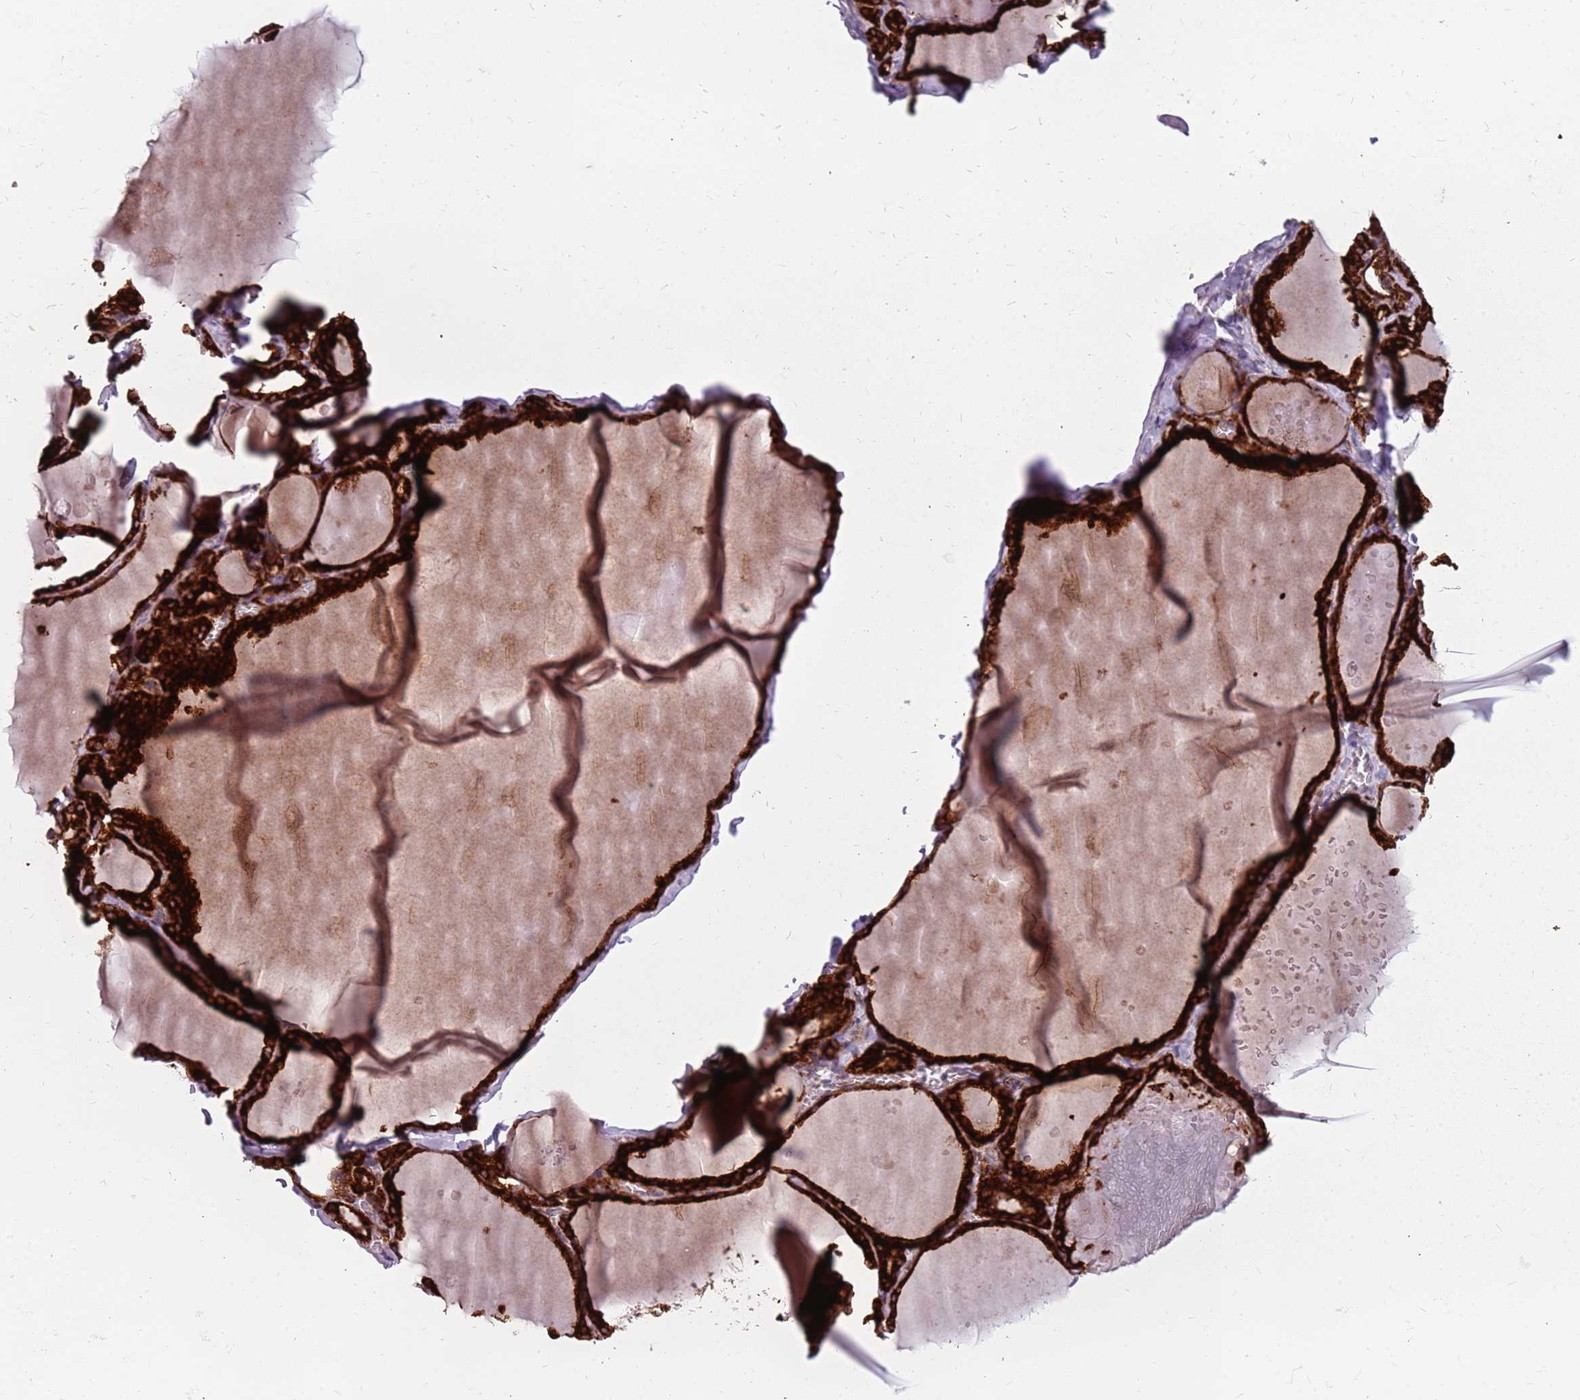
{"staining": {"intensity": "strong", "quantity": ">75%", "location": "cytoplasmic/membranous"}, "tissue": "thyroid gland", "cell_type": "Glandular cells", "image_type": "normal", "snomed": [{"axis": "morphology", "description": "Normal tissue, NOS"}, {"axis": "topography", "description": "Thyroid gland"}], "caption": "Protein staining shows strong cytoplasmic/membranous positivity in approximately >75% of glandular cells in benign thyroid gland.", "gene": "NME4", "patient": {"sex": "male", "age": 56}}